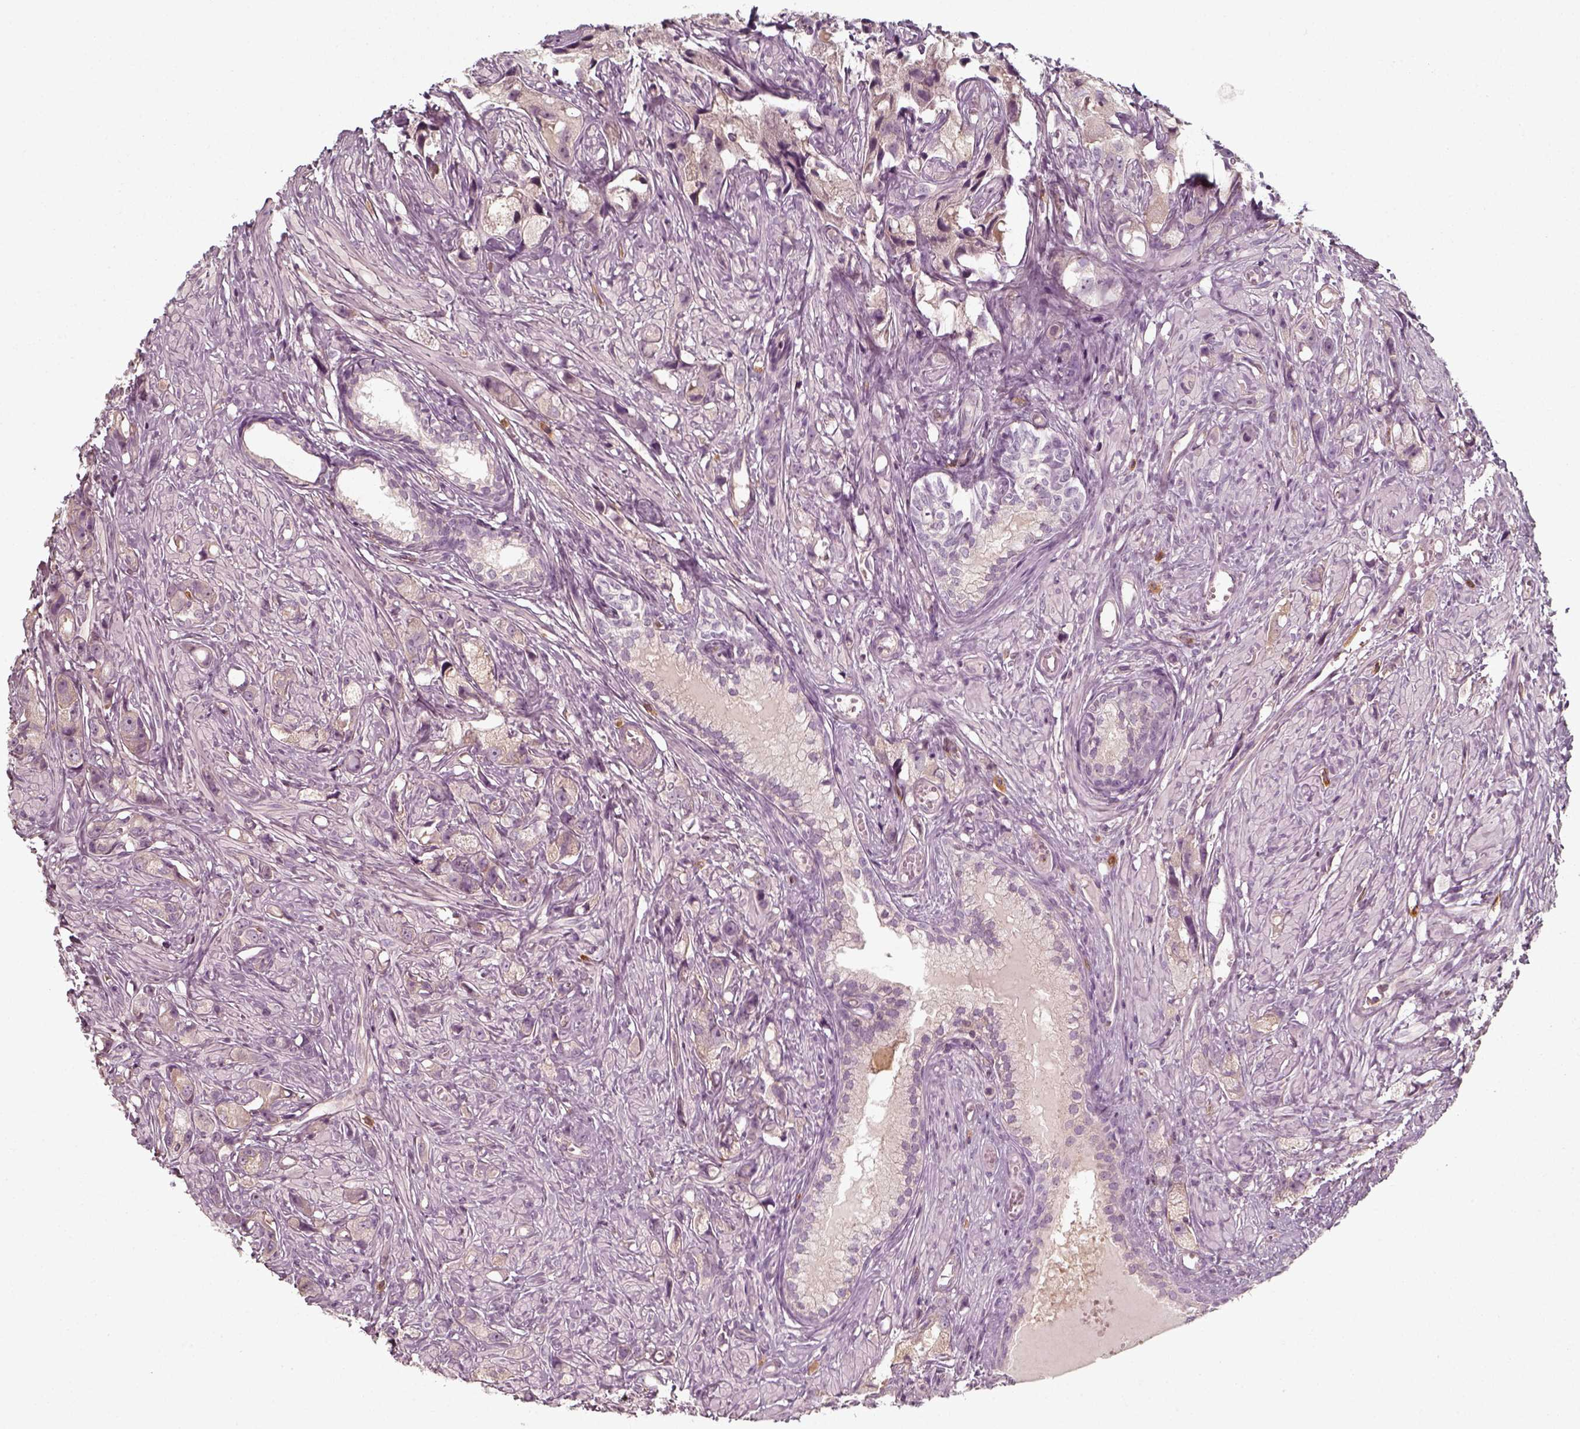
{"staining": {"intensity": "negative", "quantity": "none", "location": "none"}, "tissue": "prostate cancer", "cell_type": "Tumor cells", "image_type": "cancer", "snomed": [{"axis": "morphology", "description": "Adenocarcinoma, High grade"}, {"axis": "topography", "description": "Prostate"}], "caption": "Tumor cells are negative for protein expression in human prostate high-grade adenocarcinoma.", "gene": "UNC13D", "patient": {"sex": "male", "age": 75}}